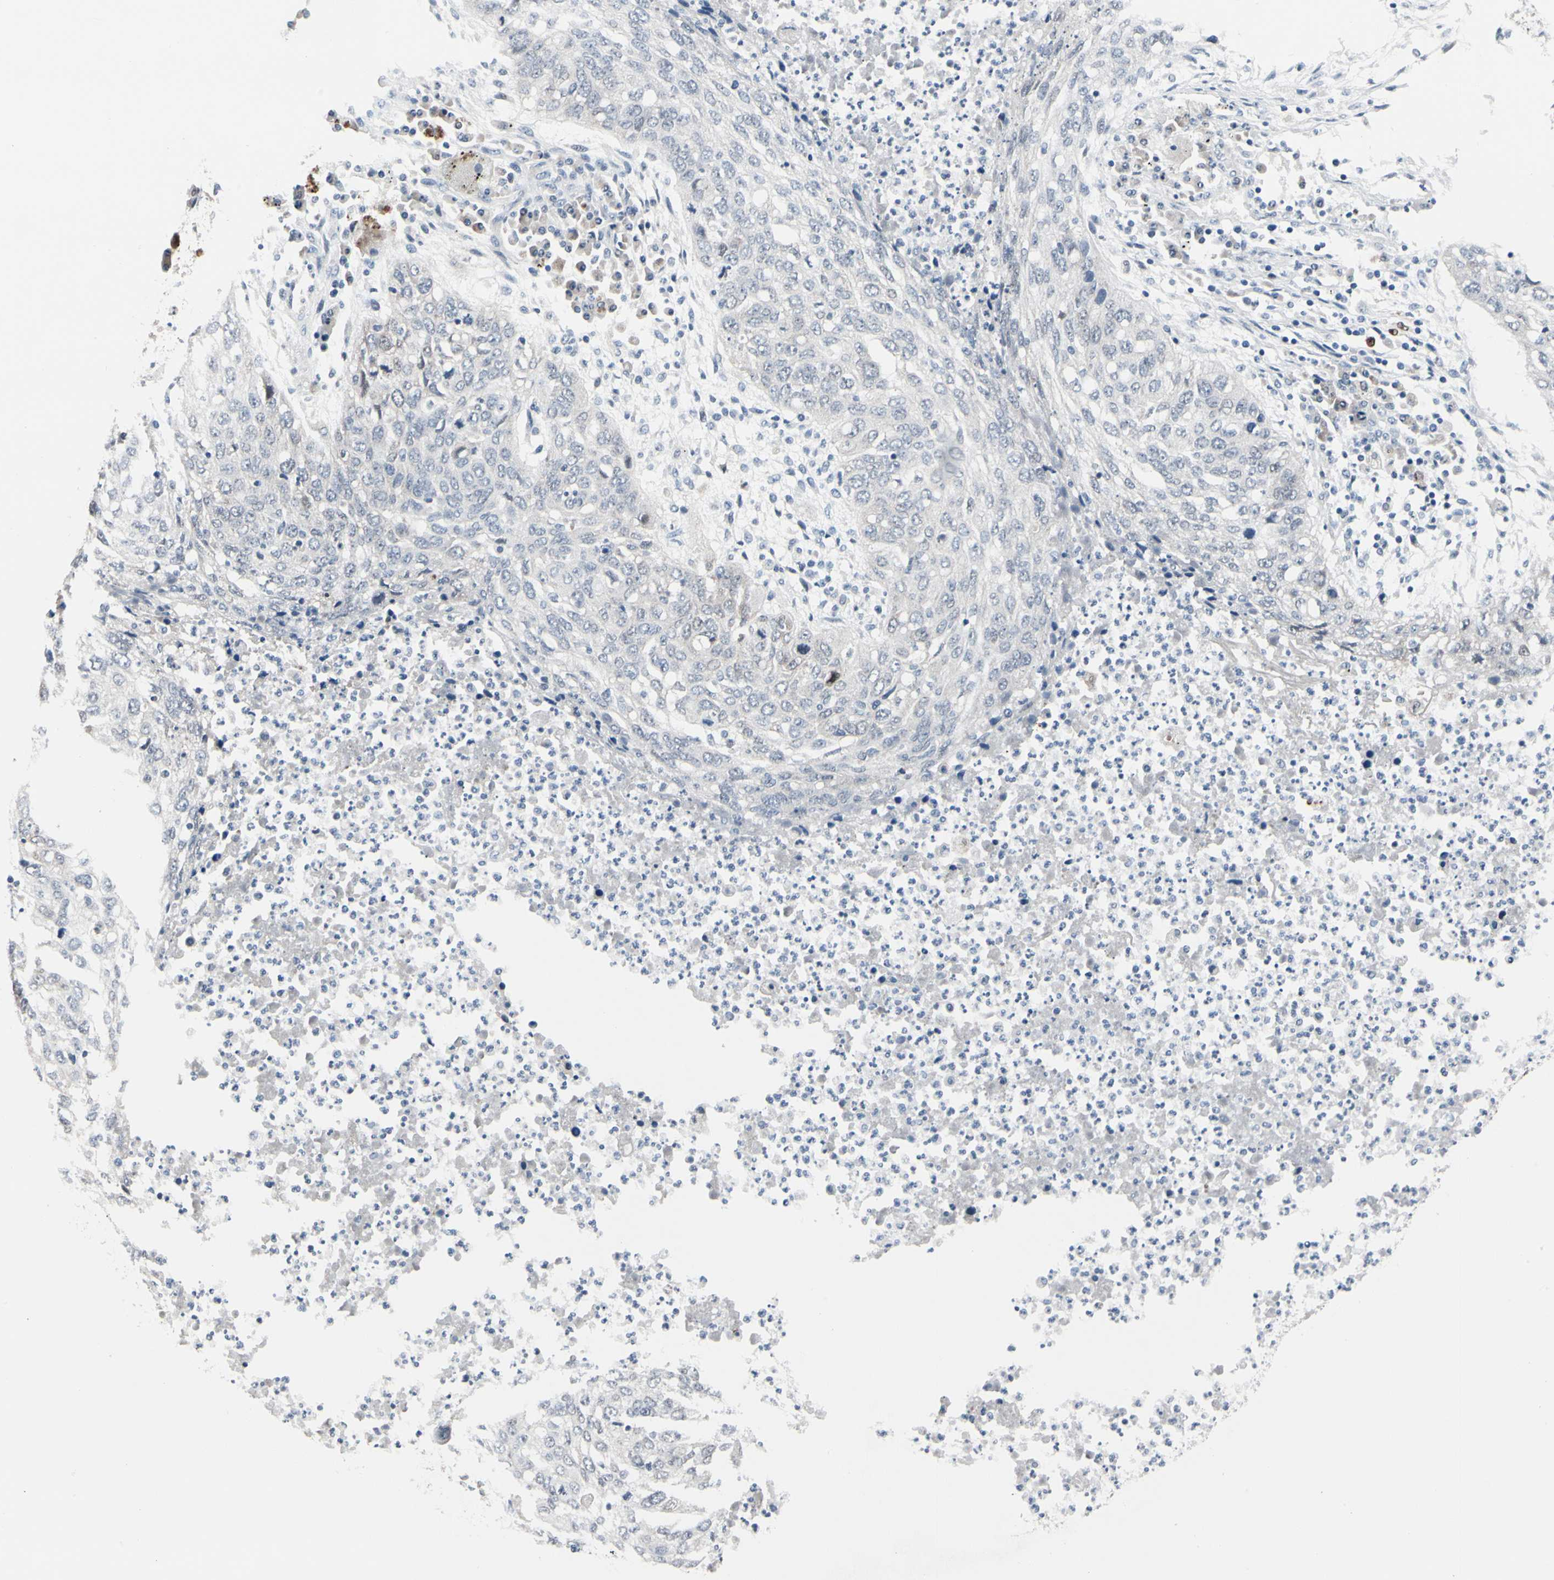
{"staining": {"intensity": "negative", "quantity": "none", "location": "none"}, "tissue": "lung cancer", "cell_type": "Tumor cells", "image_type": "cancer", "snomed": [{"axis": "morphology", "description": "Squamous cell carcinoma, NOS"}, {"axis": "topography", "description": "Lung"}], "caption": "Immunohistochemistry histopathology image of lung cancer stained for a protein (brown), which exhibits no positivity in tumor cells.", "gene": "TXN", "patient": {"sex": "female", "age": 63}}